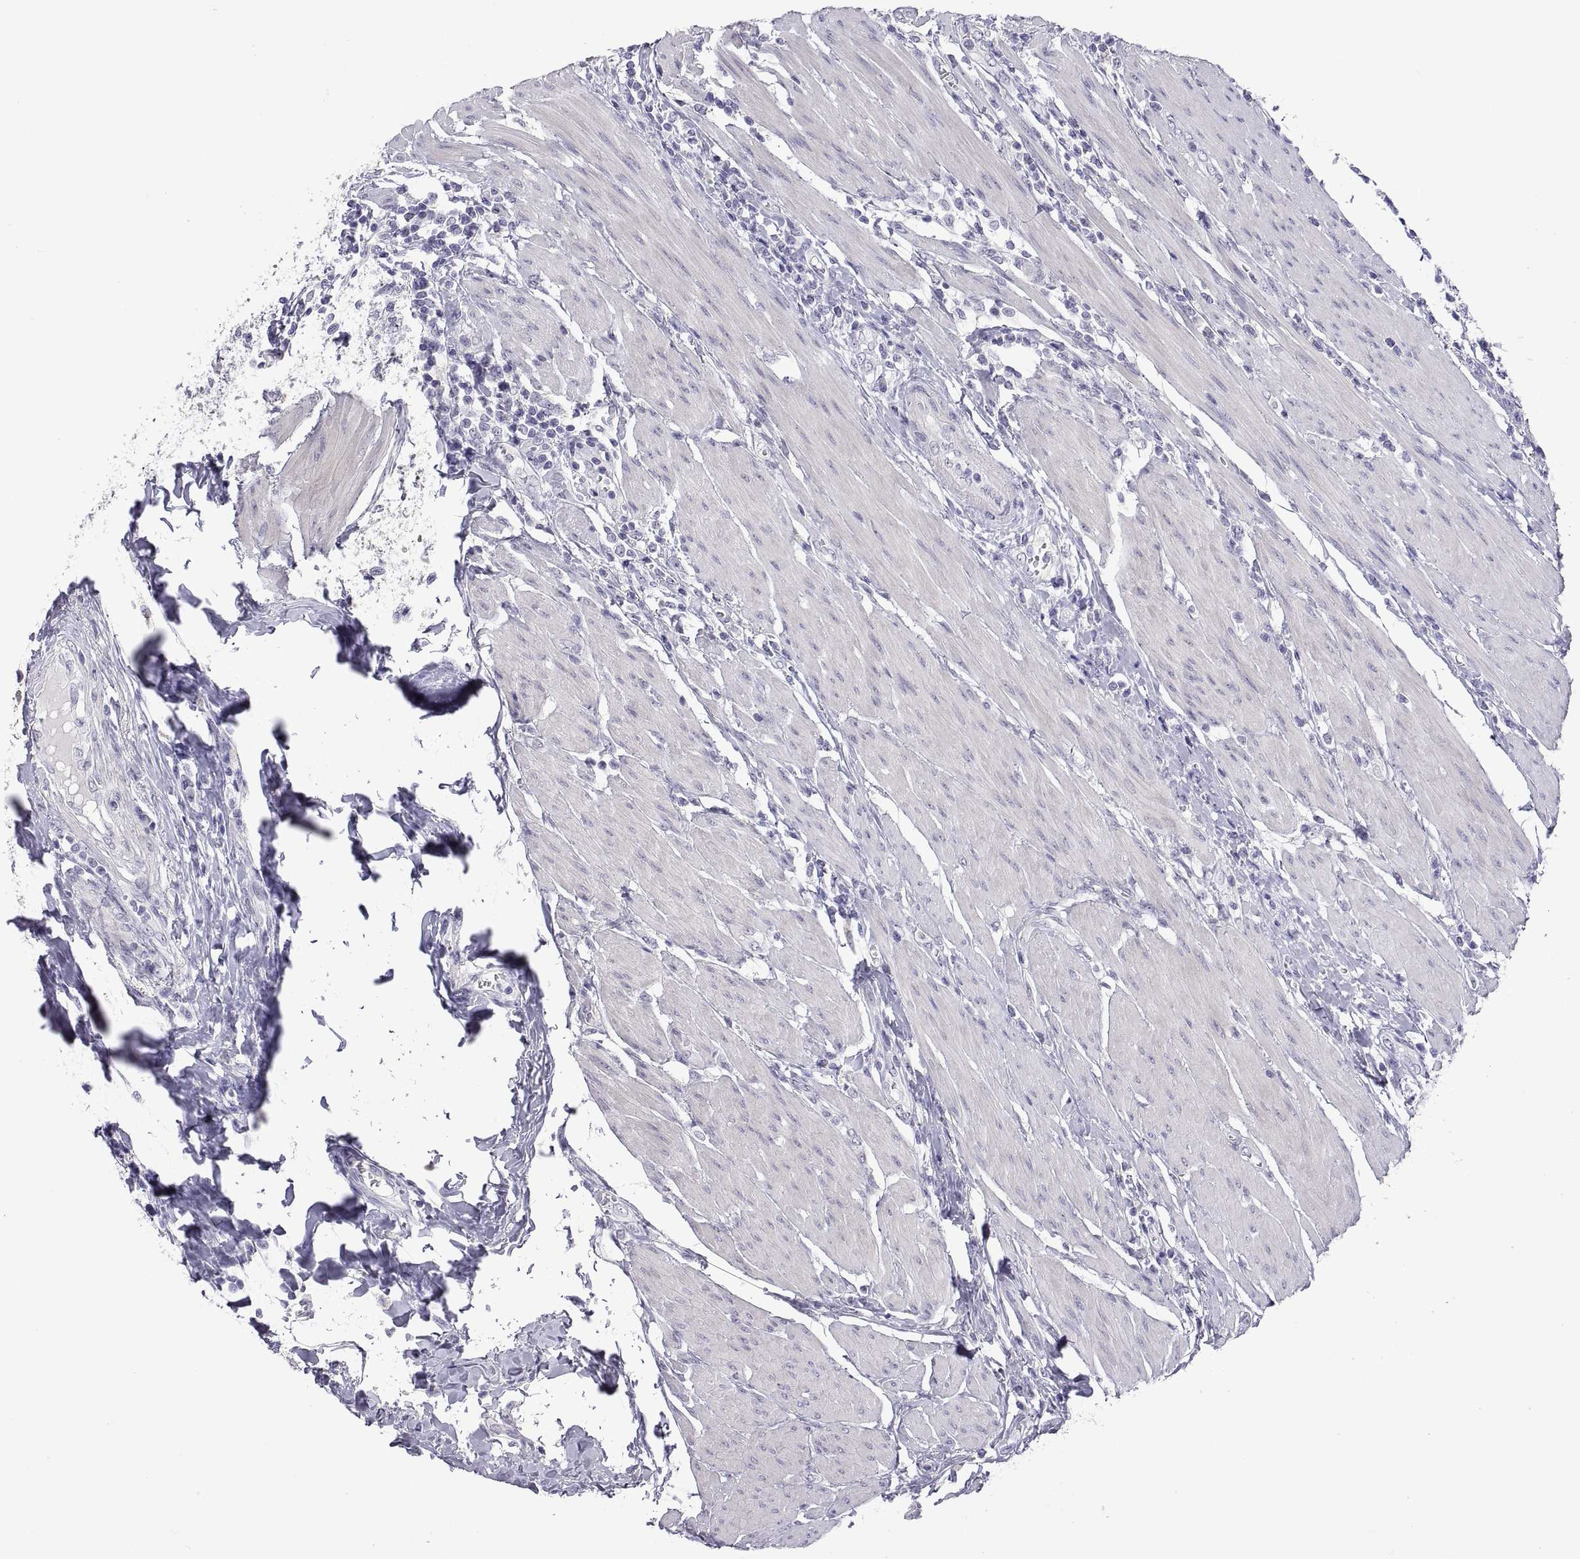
{"staining": {"intensity": "negative", "quantity": "none", "location": "none"}, "tissue": "urothelial cancer", "cell_type": "Tumor cells", "image_type": "cancer", "snomed": [{"axis": "morphology", "description": "Urothelial carcinoma, High grade"}, {"axis": "topography", "description": "Urinary bladder"}], "caption": "Urothelial carcinoma (high-grade) was stained to show a protein in brown. There is no significant staining in tumor cells. (Immunohistochemistry (ihc), brightfield microscopy, high magnification).", "gene": "VSX2", "patient": {"sex": "female", "age": 58}}